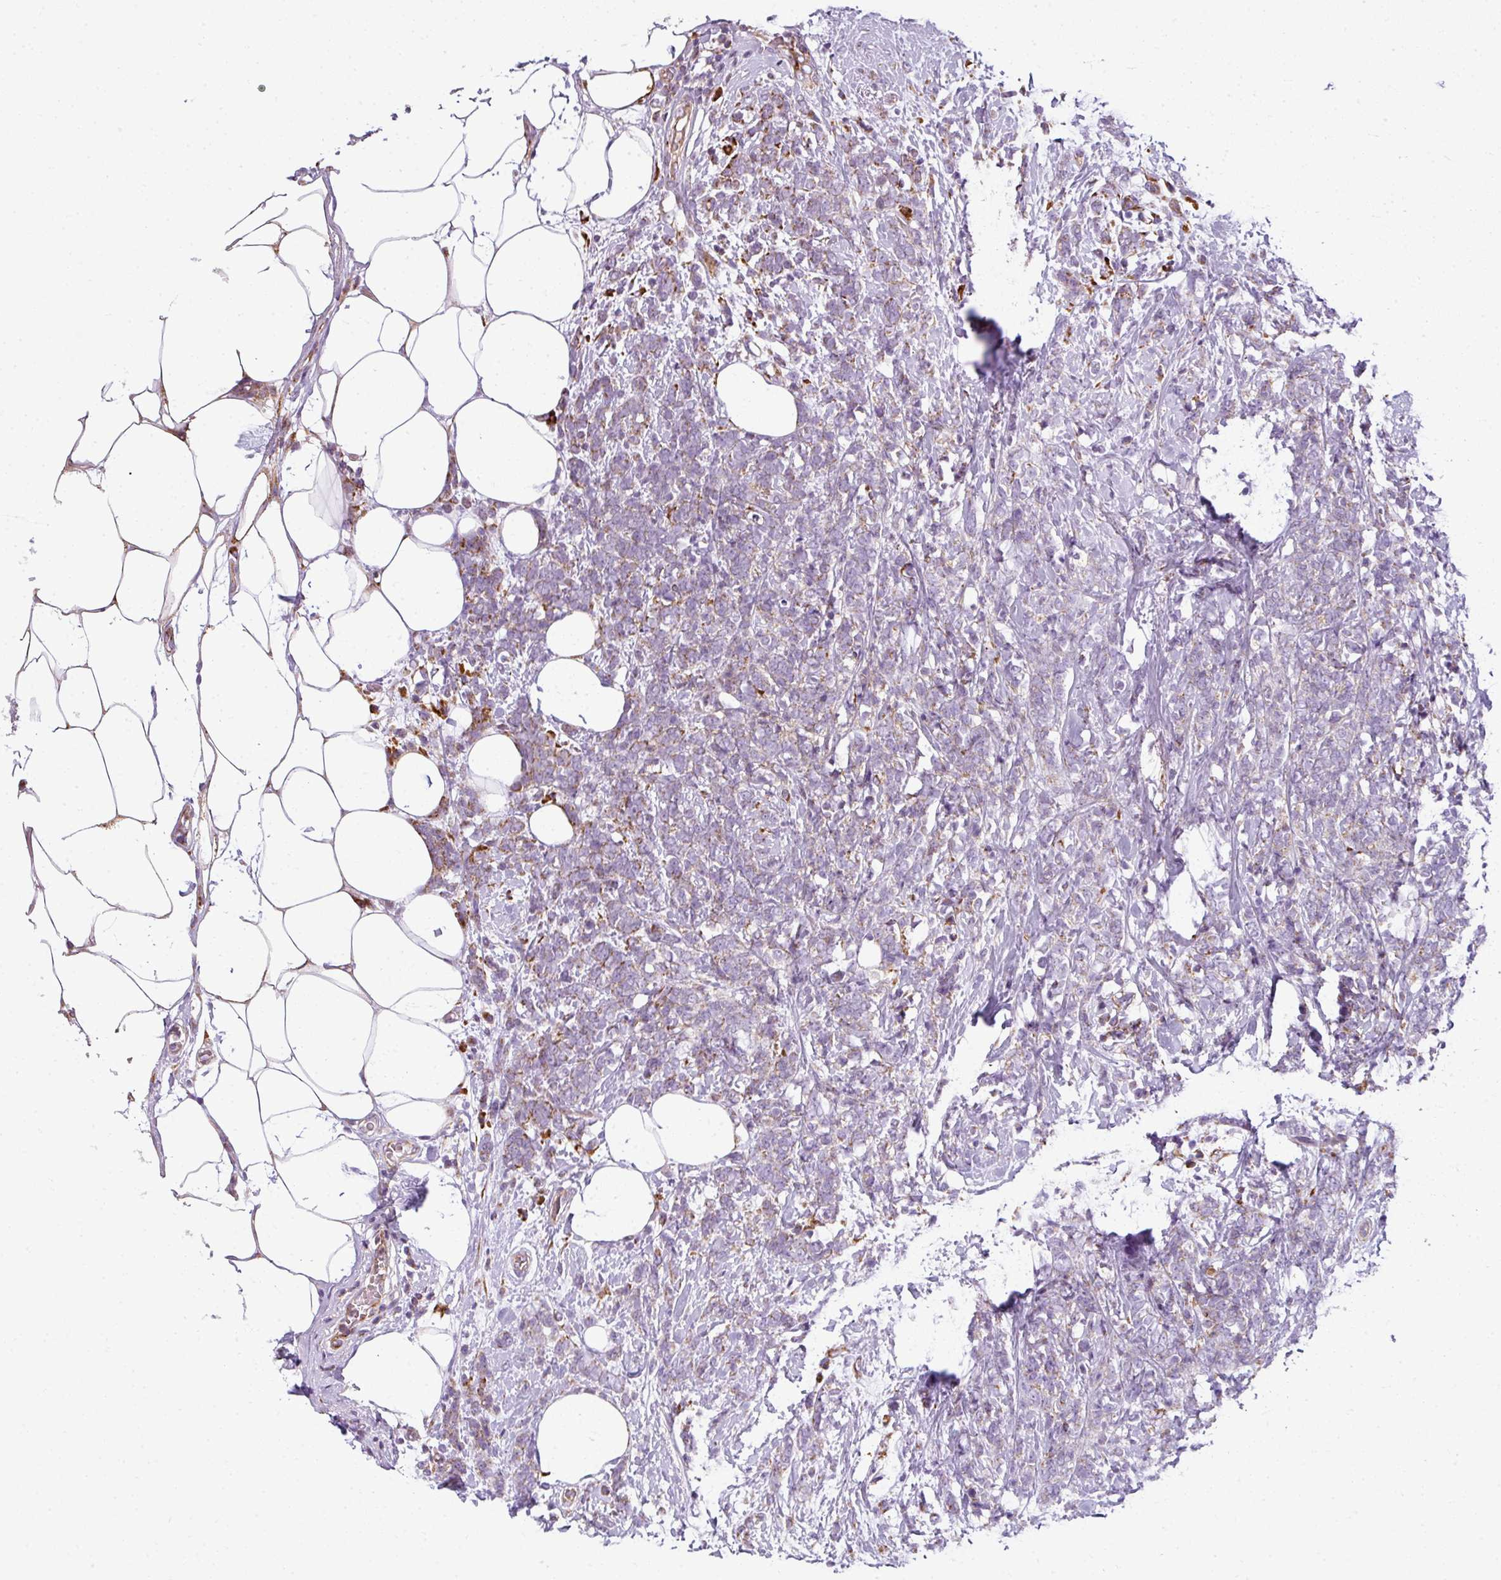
{"staining": {"intensity": "weak", "quantity": "<25%", "location": "cytoplasmic/membranous"}, "tissue": "breast cancer", "cell_type": "Tumor cells", "image_type": "cancer", "snomed": [{"axis": "morphology", "description": "Lobular carcinoma"}, {"axis": "topography", "description": "Breast"}], "caption": "This is an IHC micrograph of human breast cancer (lobular carcinoma). There is no expression in tumor cells.", "gene": "ANKRD18A", "patient": {"sex": "female", "age": 58}}